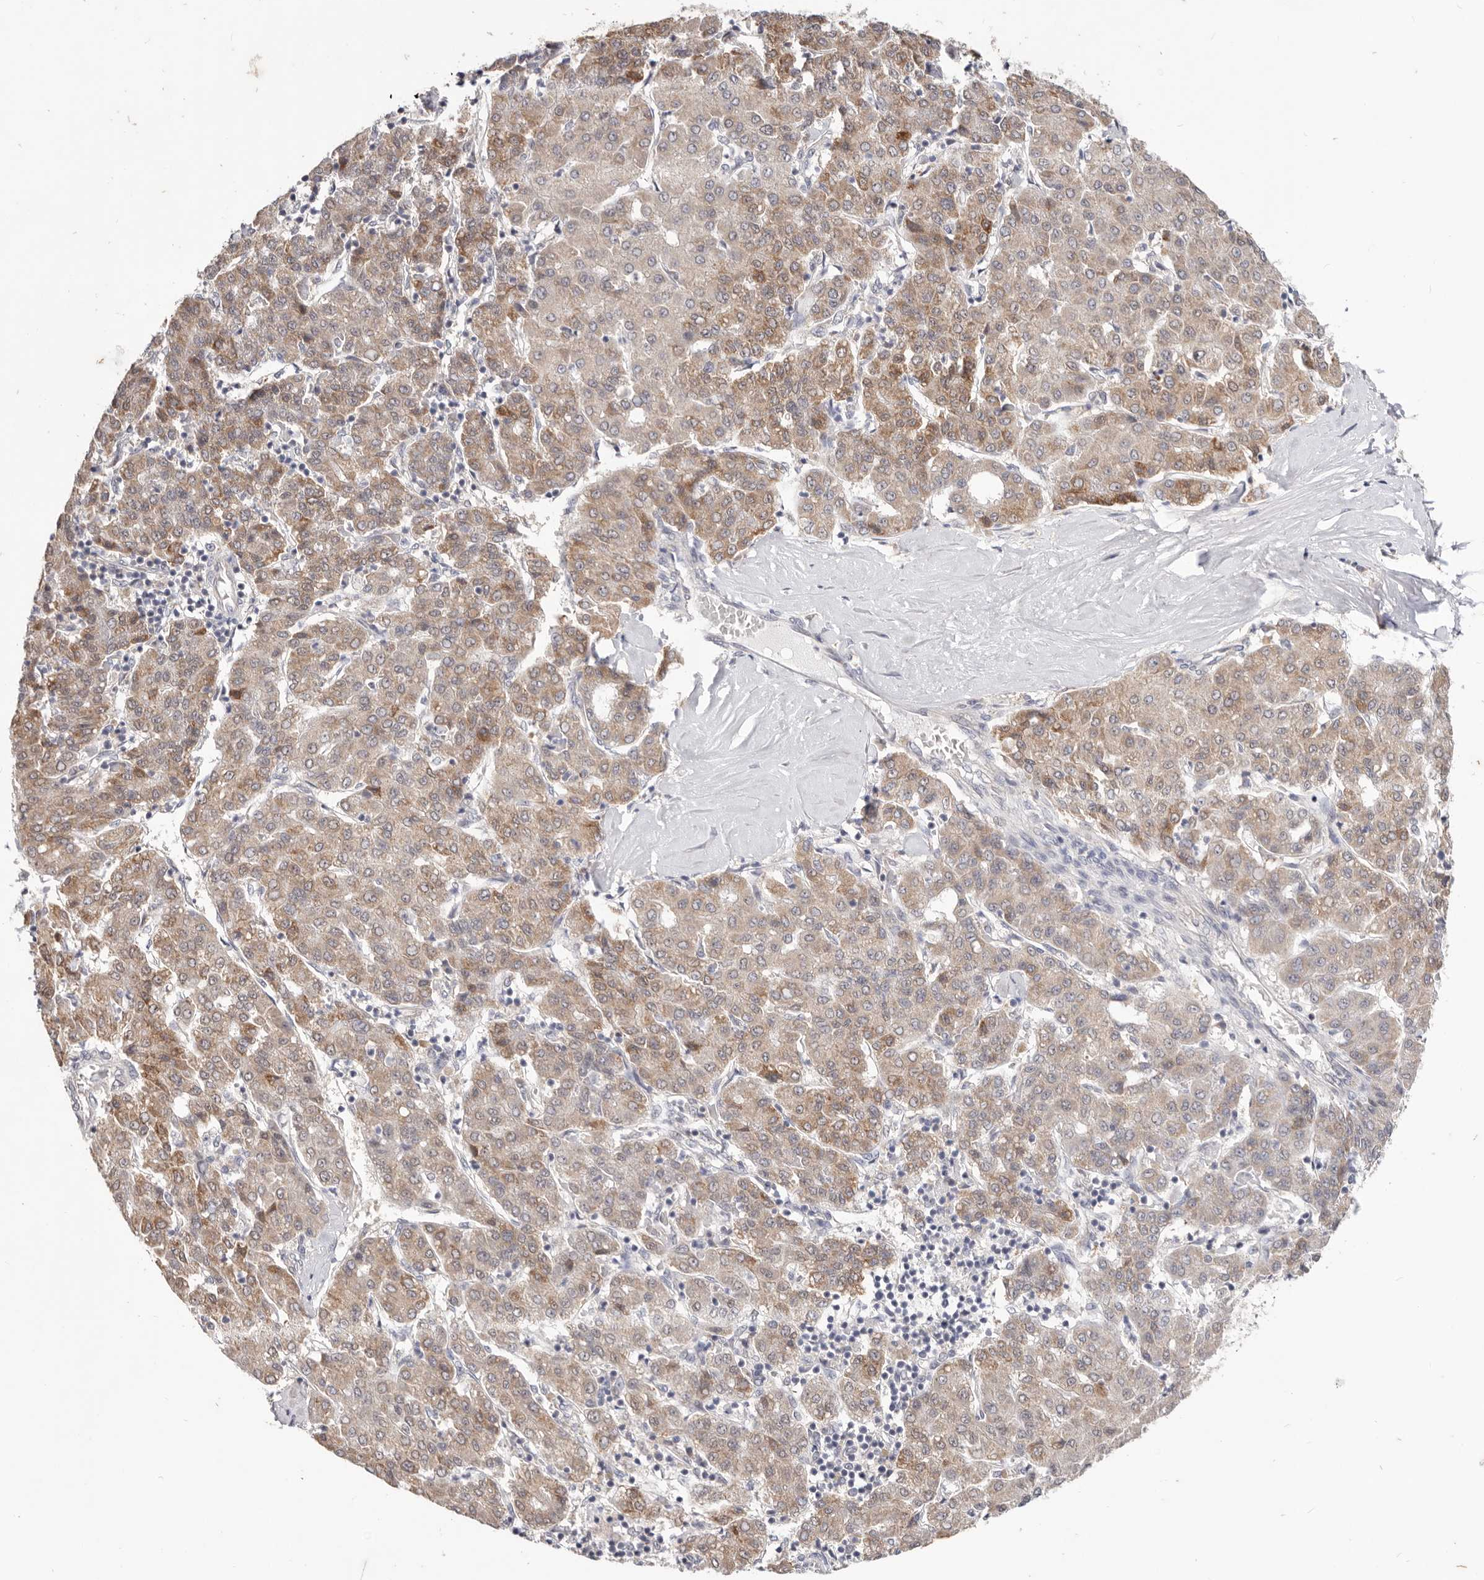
{"staining": {"intensity": "moderate", "quantity": ">75%", "location": "cytoplasmic/membranous"}, "tissue": "liver cancer", "cell_type": "Tumor cells", "image_type": "cancer", "snomed": [{"axis": "morphology", "description": "Carcinoma, Hepatocellular, NOS"}, {"axis": "topography", "description": "Liver"}], "caption": "An image of hepatocellular carcinoma (liver) stained for a protein shows moderate cytoplasmic/membranous brown staining in tumor cells. The protein of interest is stained brown, and the nuclei are stained in blue (DAB (3,3'-diaminobenzidine) IHC with brightfield microscopy, high magnification).", "gene": "WDR77", "patient": {"sex": "male", "age": 65}}